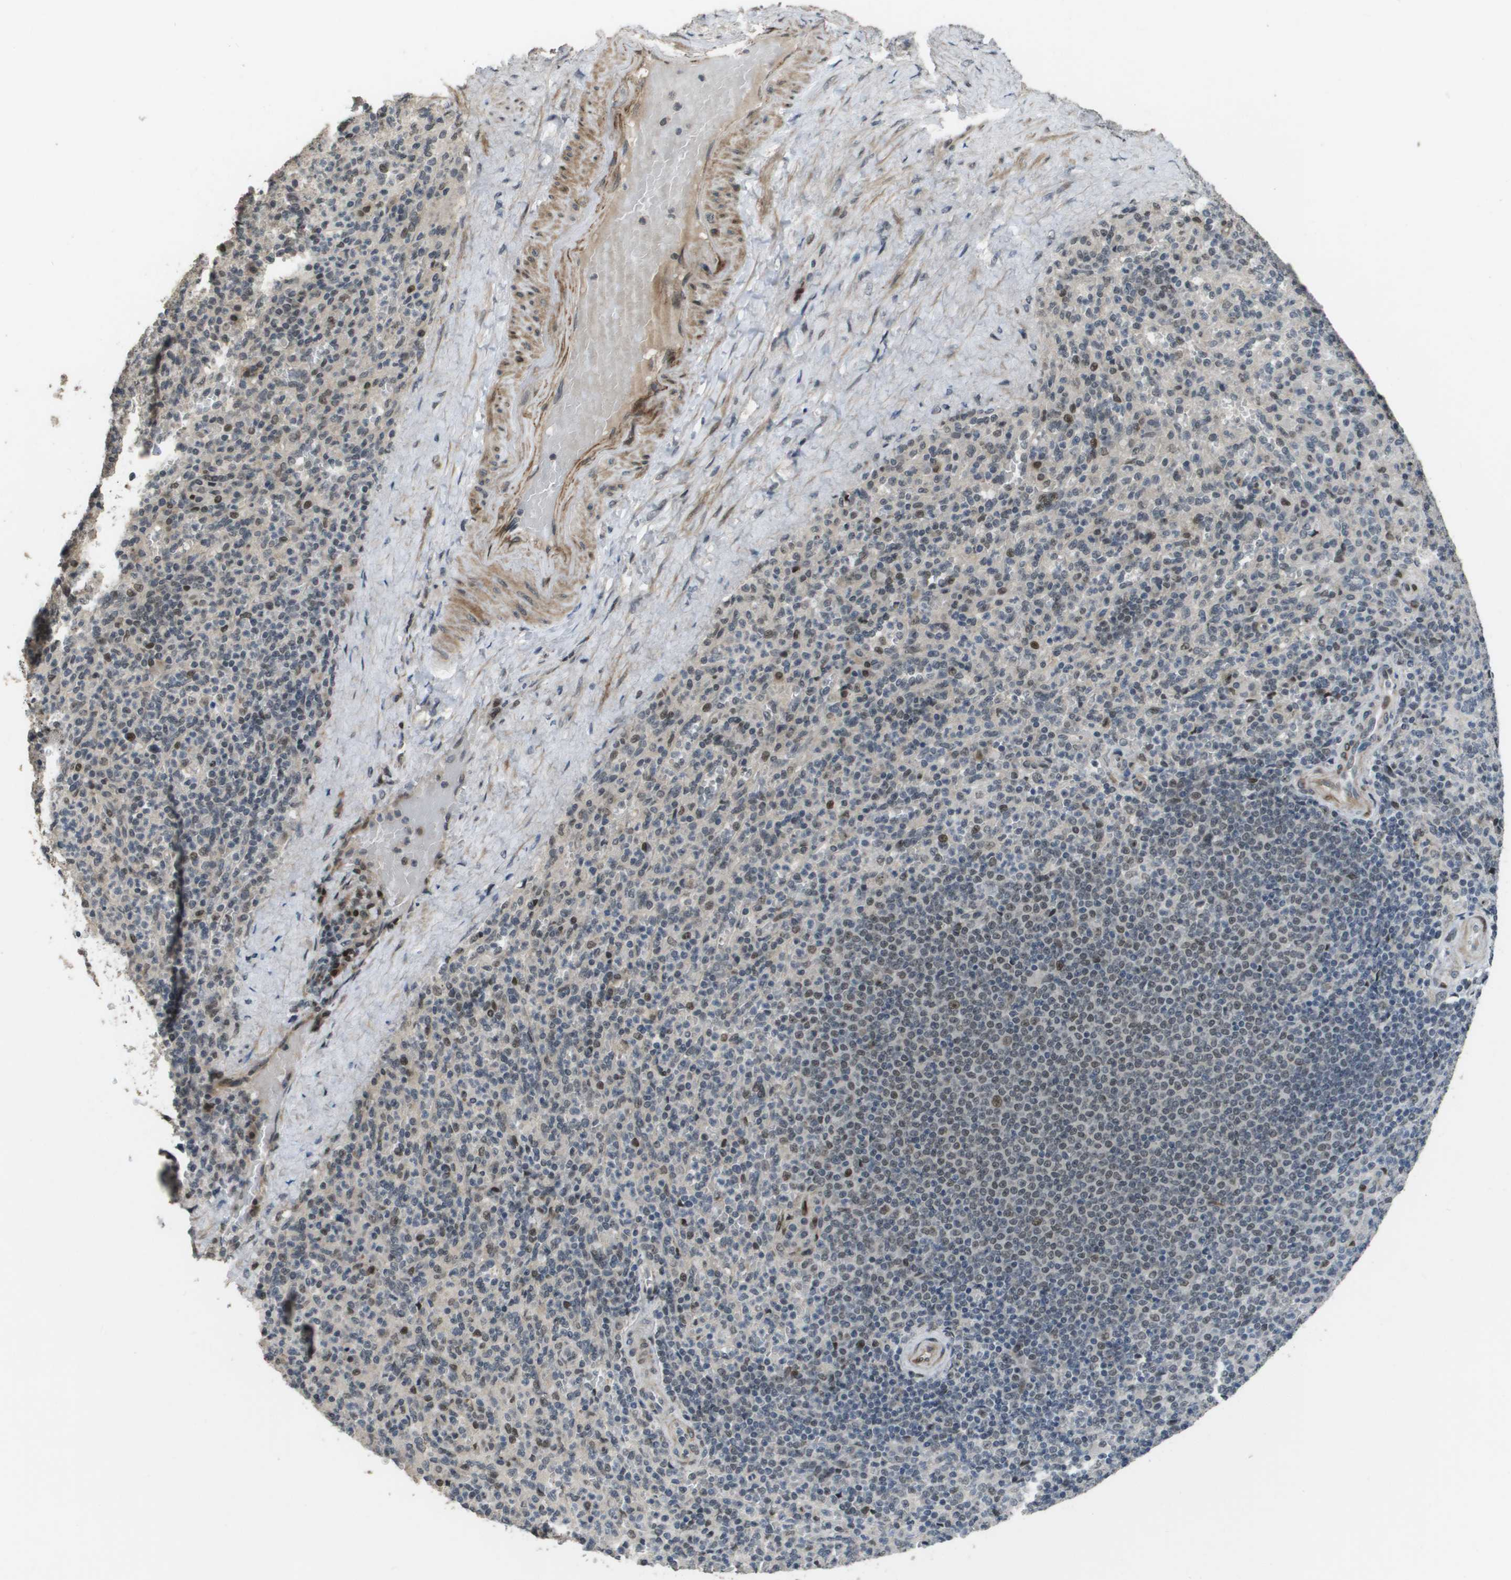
{"staining": {"intensity": "weak", "quantity": ">75%", "location": "nuclear"}, "tissue": "spleen", "cell_type": "Cells in red pulp", "image_type": "normal", "snomed": [{"axis": "morphology", "description": "Normal tissue, NOS"}, {"axis": "topography", "description": "Spleen"}], "caption": "Protein staining shows weak nuclear positivity in approximately >75% of cells in red pulp in normal spleen.", "gene": "KAT5", "patient": {"sex": "male", "age": 36}}